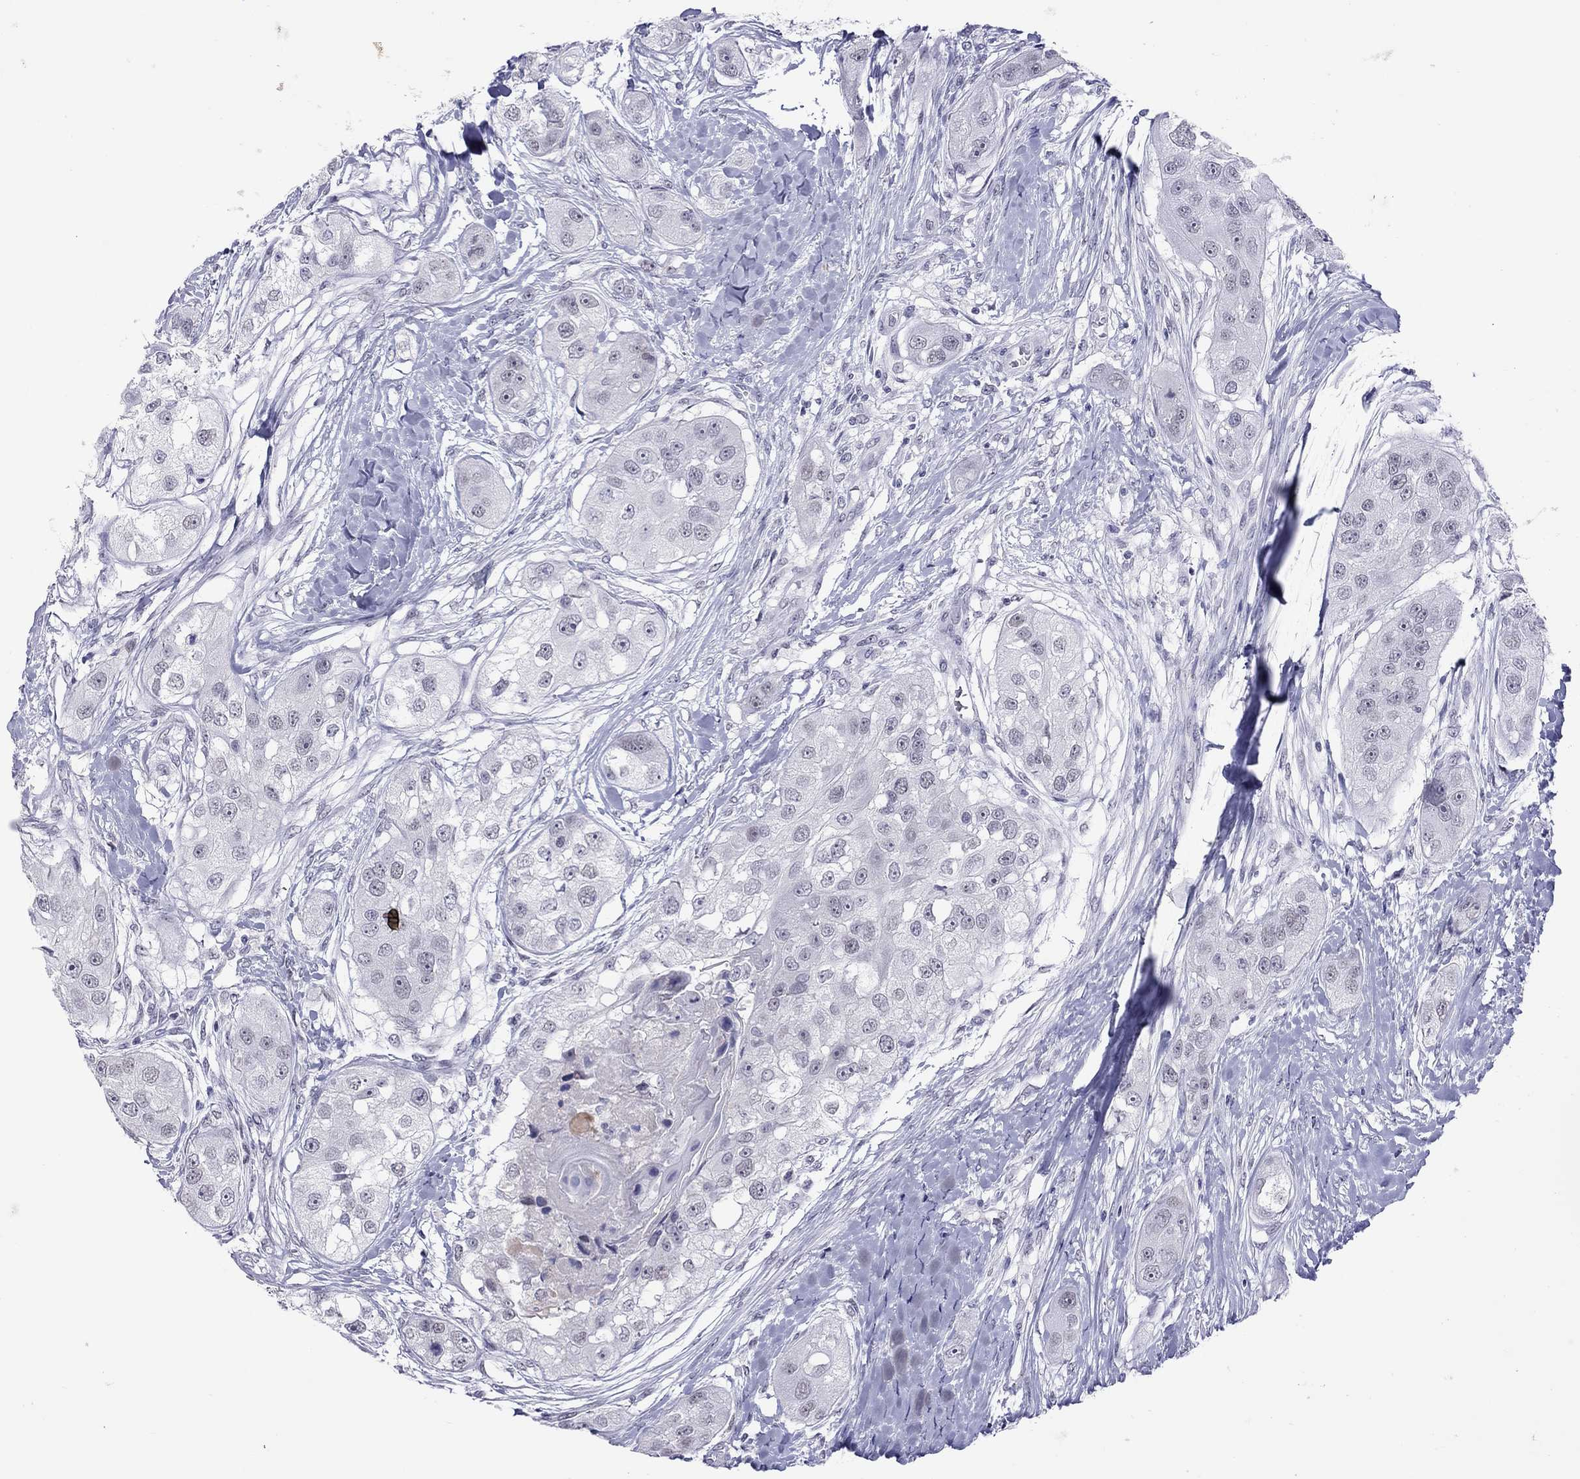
{"staining": {"intensity": "negative", "quantity": "none", "location": "none"}, "tissue": "head and neck cancer", "cell_type": "Tumor cells", "image_type": "cancer", "snomed": [{"axis": "morphology", "description": "Normal tissue, NOS"}, {"axis": "morphology", "description": "Squamous cell carcinoma, NOS"}, {"axis": "topography", "description": "Skeletal muscle"}, {"axis": "topography", "description": "Head-Neck"}], "caption": "Immunohistochemistry (IHC) of human head and neck cancer displays no expression in tumor cells.", "gene": "JHY", "patient": {"sex": "male", "age": 51}}